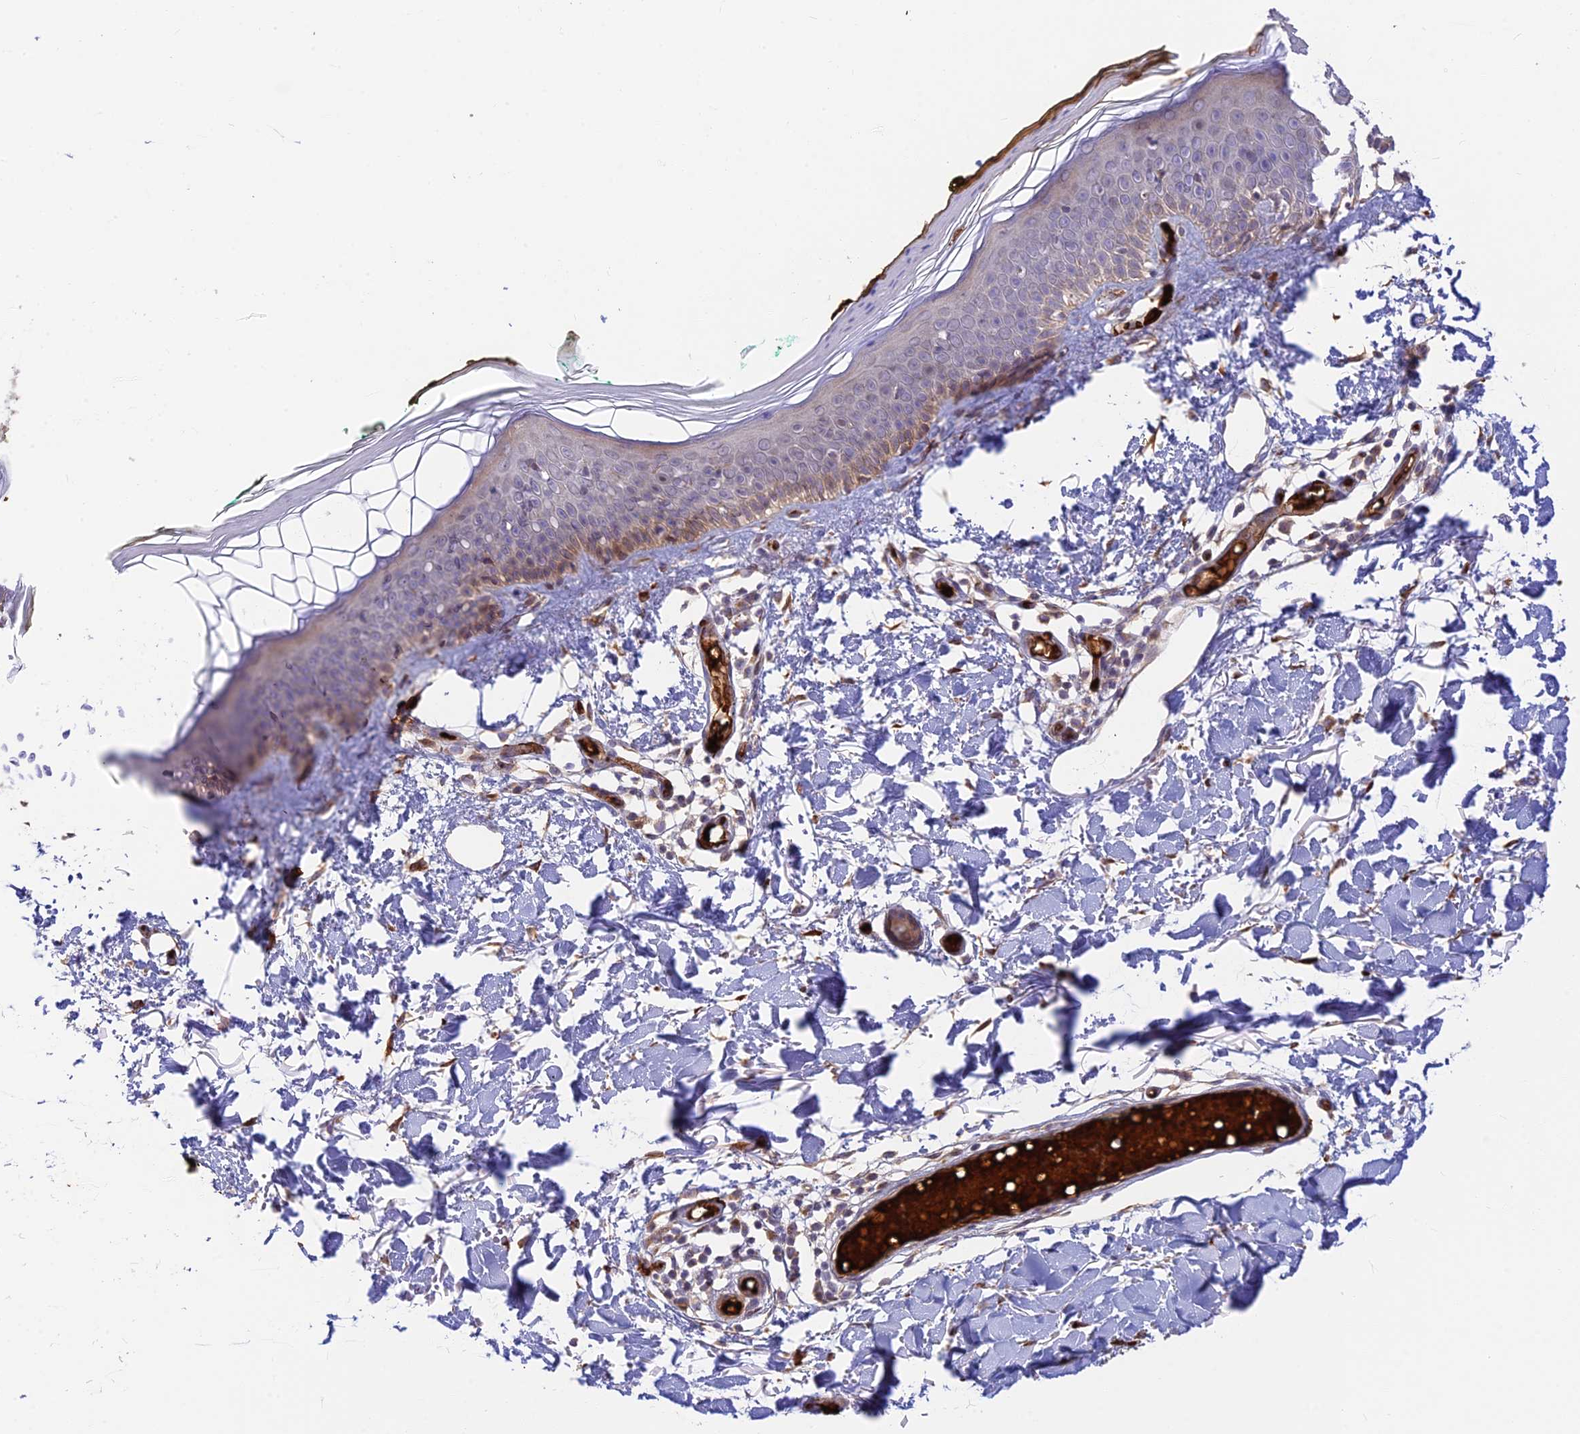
{"staining": {"intensity": "moderate", "quantity": ">75%", "location": "cytoplasmic/membranous"}, "tissue": "skin", "cell_type": "Fibroblasts", "image_type": "normal", "snomed": [{"axis": "morphology", "description": "Normal tissue, NOS"}, {"axis": "topography", "description": "Skin"}], "caption": "The image reveals staining of normal skin, revealing moderate cytoplasmic/membranous protein expression (brown color) within fibroblasts.", "gene": "UFSP2", "patient": {"sex": "male", "age": 62}}